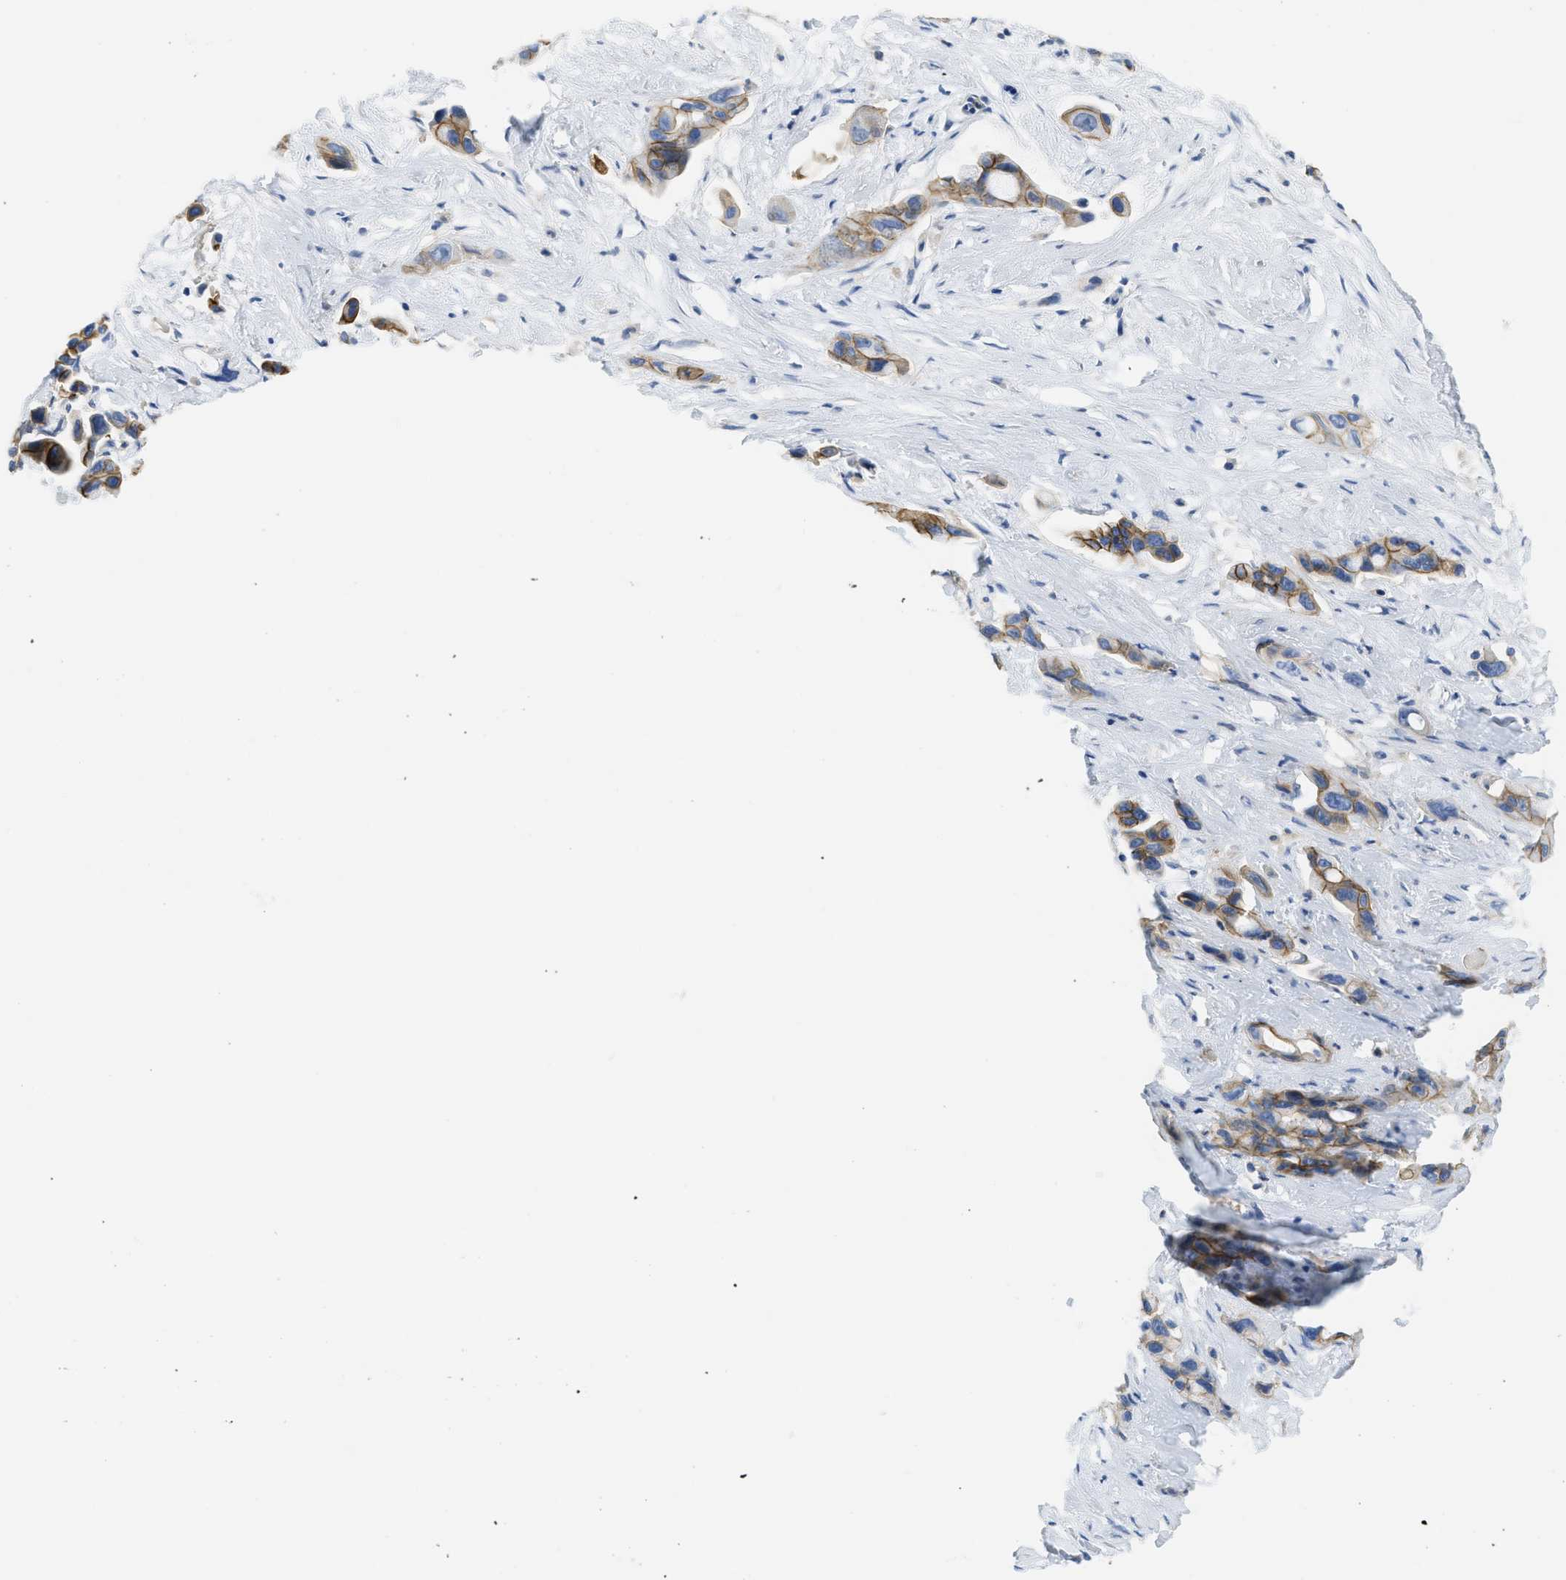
{"staining": {"intensity": "moderate", "quantity": "25%-75%", "location": "cytoplasmic/membranous"}, "tissue": "pancreatic cancer", "cell_type": "Tumor cells", "image_type": "cancer", "snomed": [{"axis": "morphology", "description": "Adenocarcinoma, NOS"}, {"axis": "topography", "description": "Pancreas"}], "caption": "A brown stain shows moderate cytoplasmic/membranous expression of a protein in pancreatic adenocarcinoma tumor cells.", "gene": "CNNM4", "patient": {"sex": "male", "age": 53}}